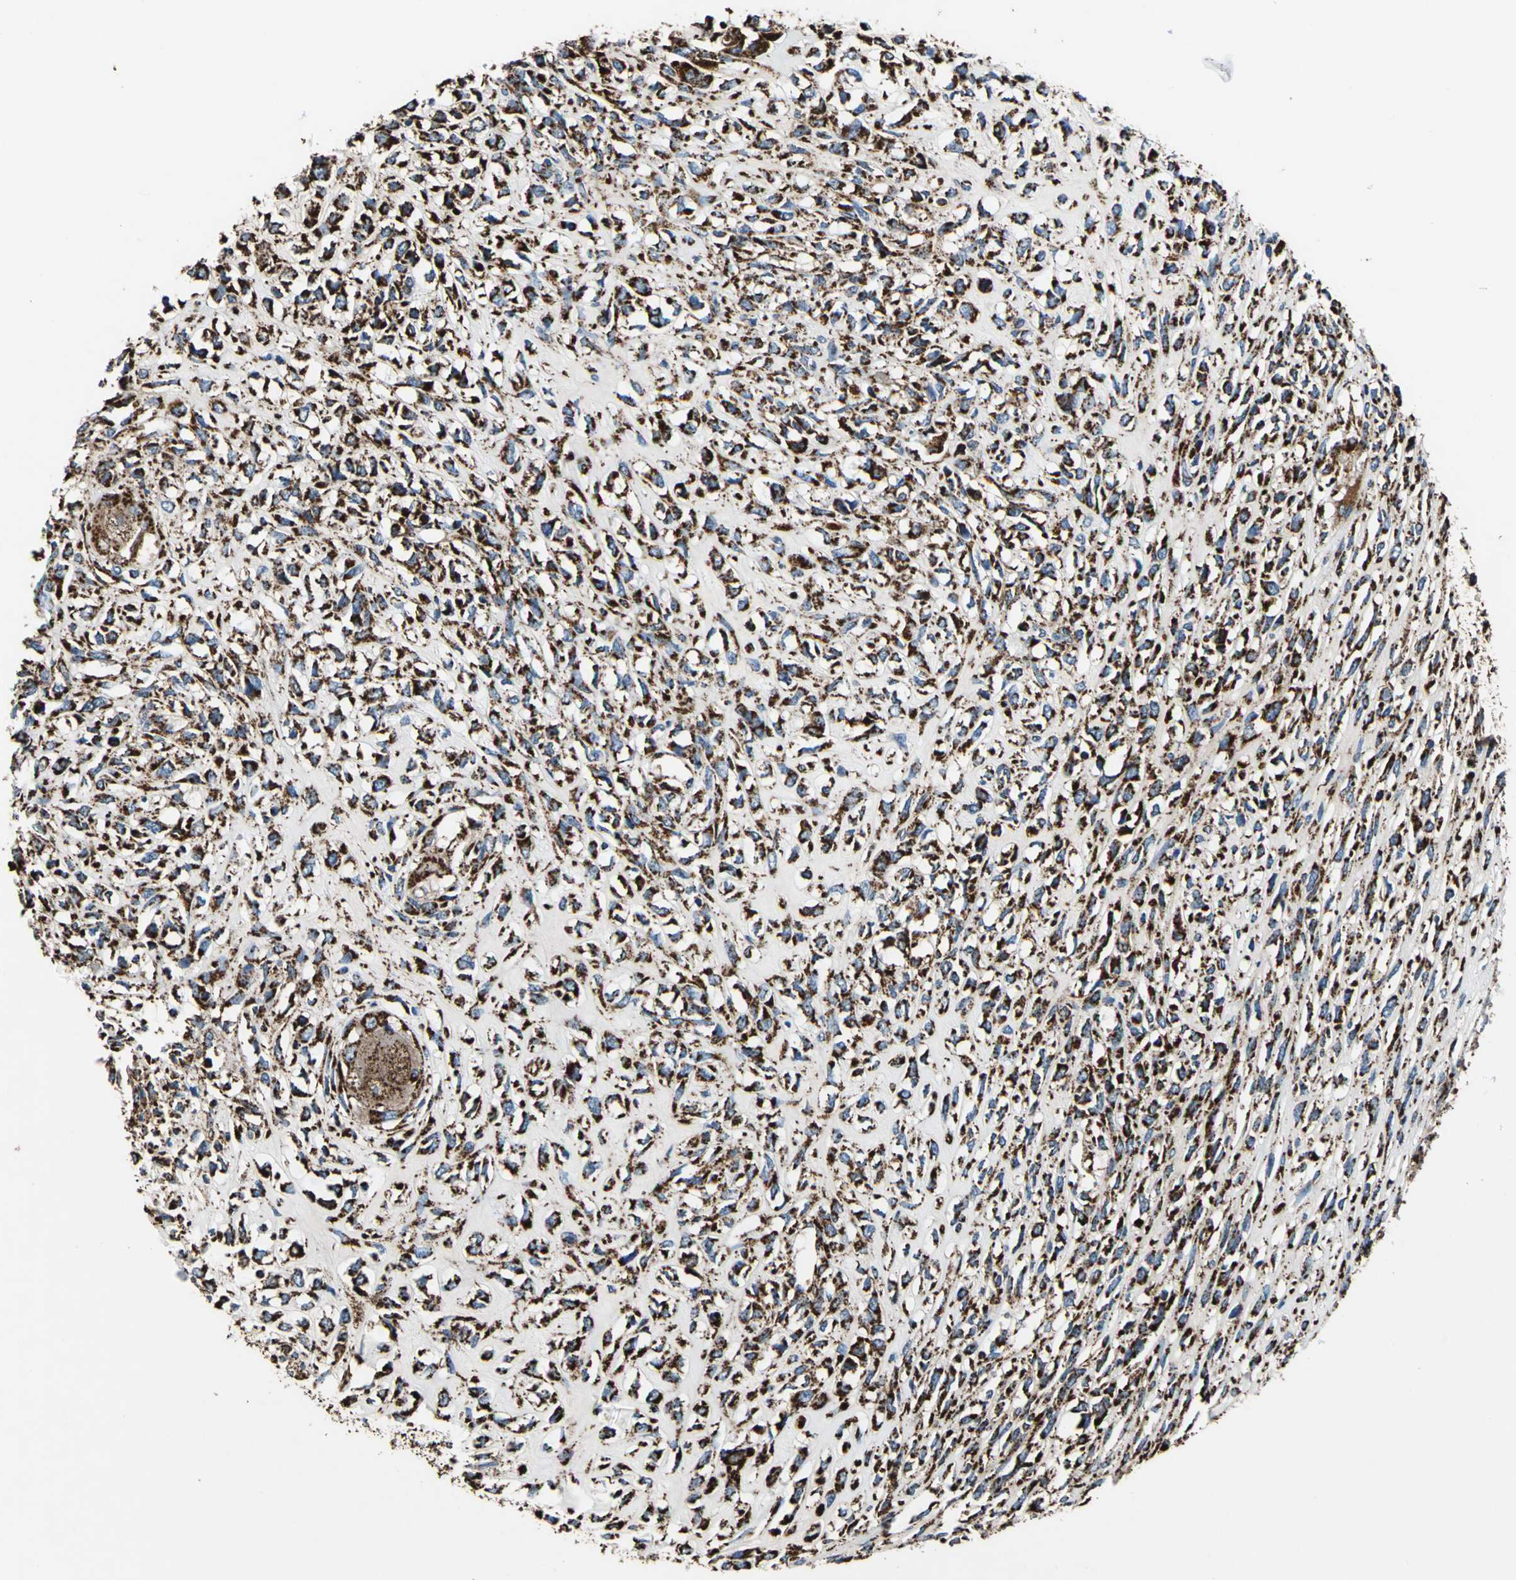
{"staining": {"intensity": "strong", "quantity": ">75%", "location": "cytoplasmic/membranous"}, "tissue": "head and neck cancer", "cell_type": "Tumor cells", "image_type": "cancer", "snomed": [{"axis": "morphology", "description": "Necrosis, NOS"}, {"axis": "morphology", "description": "Neoplasm, malignant, NOS"}, {"axis": "topography", "description": "Salivary gland"}, {"axis": "topography", "description": "Head-Neck"}], "caption": "Human head and neck cancer (malignant neoplasm) stained with a protein marker reveals strong staining in tumor cells.", "gene": "ECH1", "patient": {"sex": "male", "age": 43}}